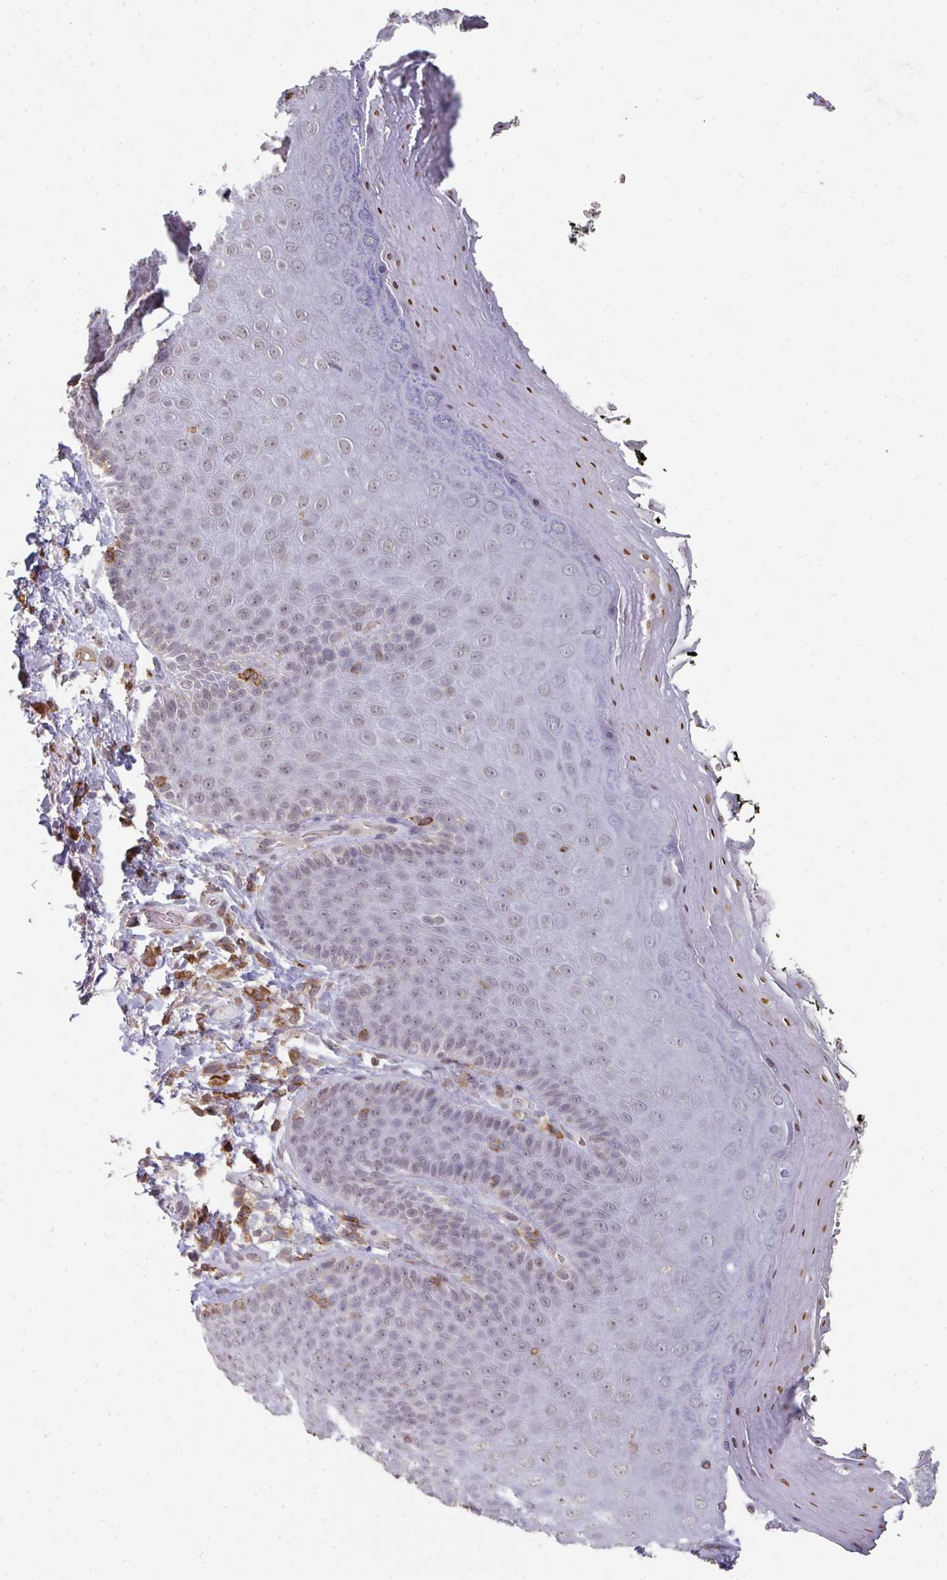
{"staining": {"intensity": "weak", "quantity": "<25%", "location": "nuclear"}, "tissue": "skin", "cell_type": "Epidermal cells", "image_type": "normal", "snomed": [{"axis": "morphology", "description": "Normal tissue, NOS"}, {"axis": "topography", "description": "Anal"}, {"axis": "topography", "description": "Peripheral nerve tissue"}], "caption": "DAB (3,3'-diaminobenzidine) immunohistochemical staining of unremarkable human skin shows no significant staining in epidermal cells.", "gene": "RASAL3", "patient": {"sex": "male", "age": 53}}